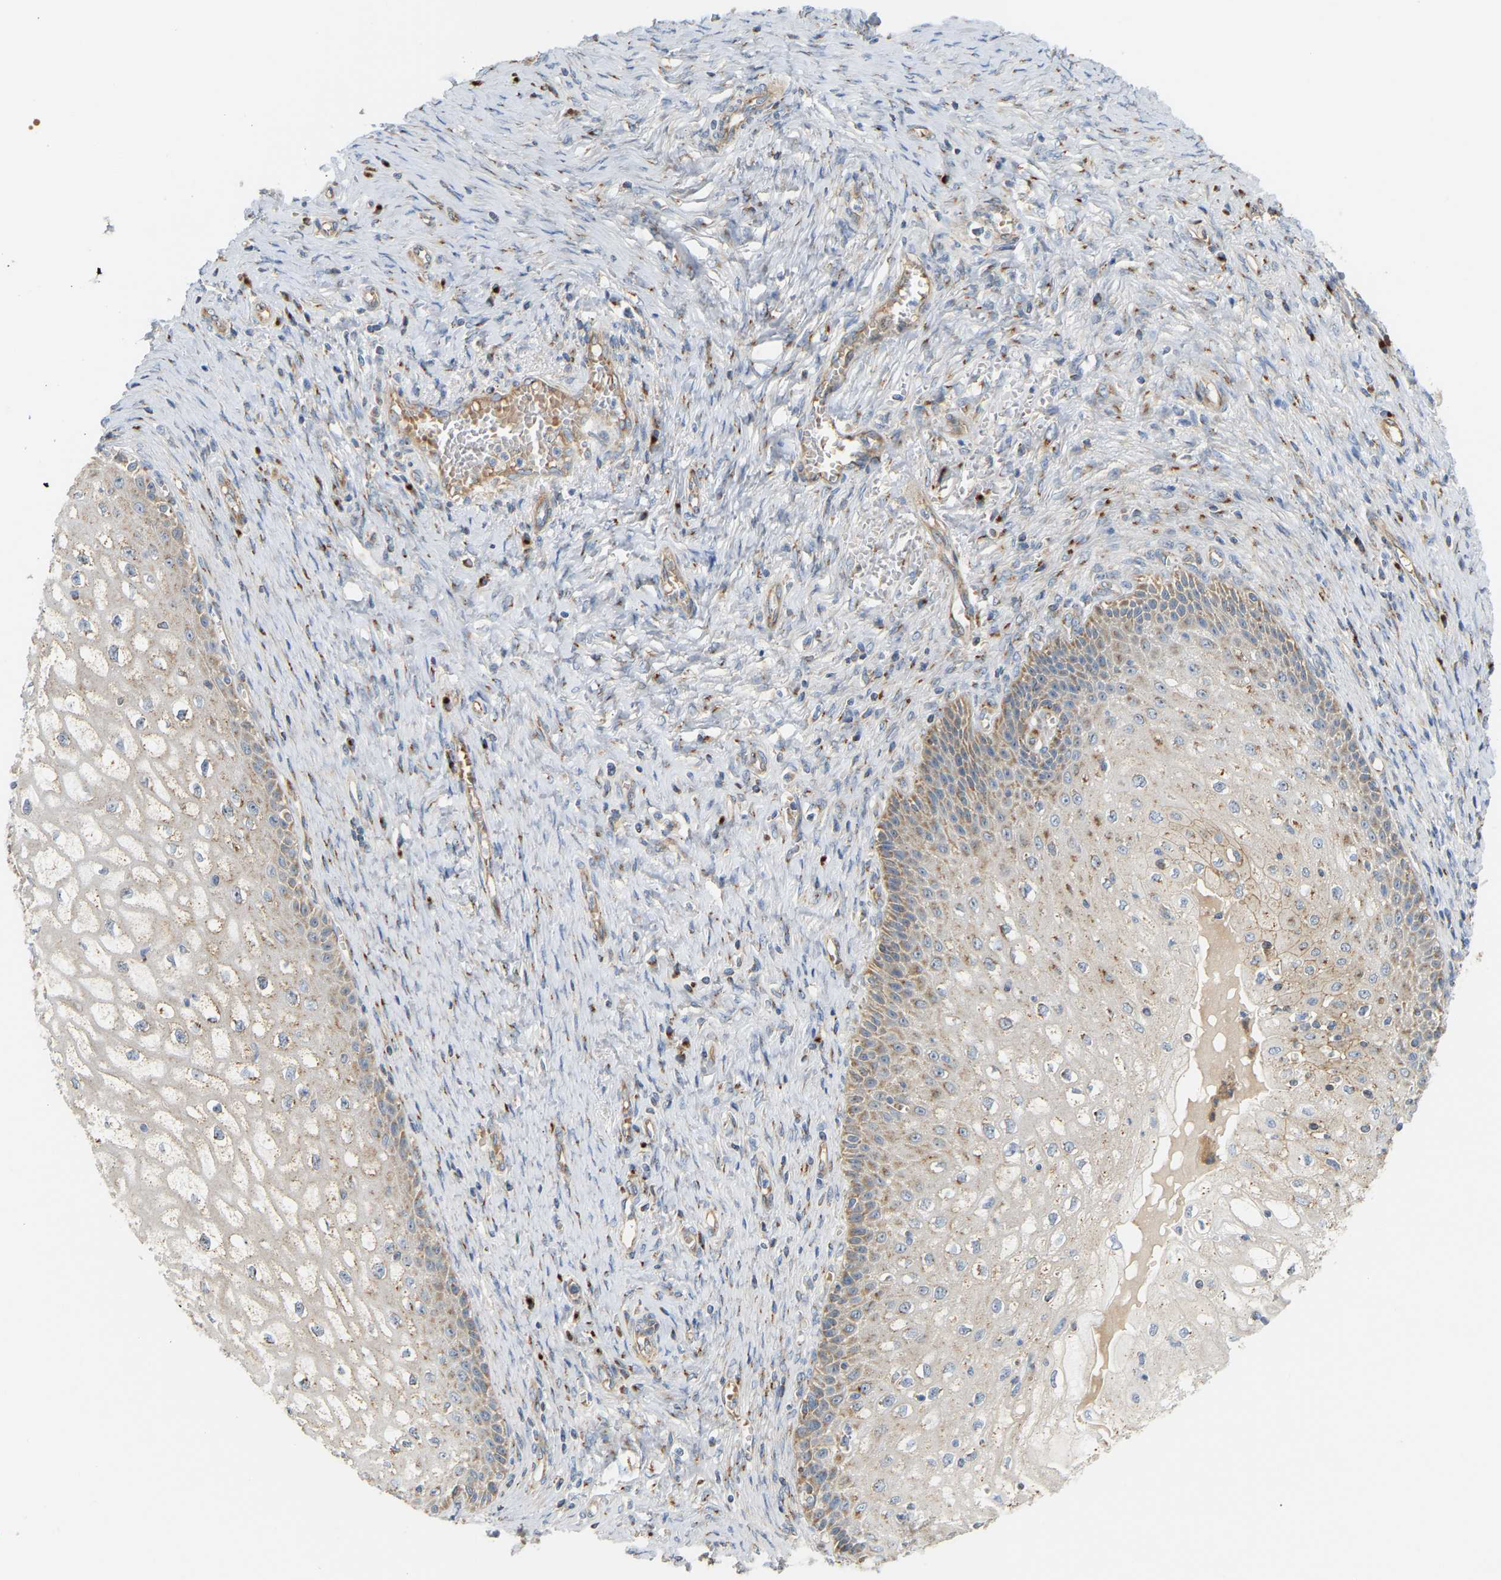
{"staining": {"intensity": "moderate", "quantity": ">75%", "location": "cytoplasmic/membranous"}, "tissue": "cervical cancer", "cell_type": "Tumor cells", "image_type": "cancer", "snomed": [{"axis": "morphology", "description": "Adenocarcinoma, NOS"}, {"axis": "topography", "description": "Cervix"}], "caption": "Tumor cells exhibit moderate cytoplasmic/membranous positivity in about >75% of cells in cervical cancer. (DAB (3,3'-diaminobenzidine) = brown stain, brightfield microscopy at high magnification).", "gene": "YIPF2", "patient": {"sex": "female", "age": 44}}